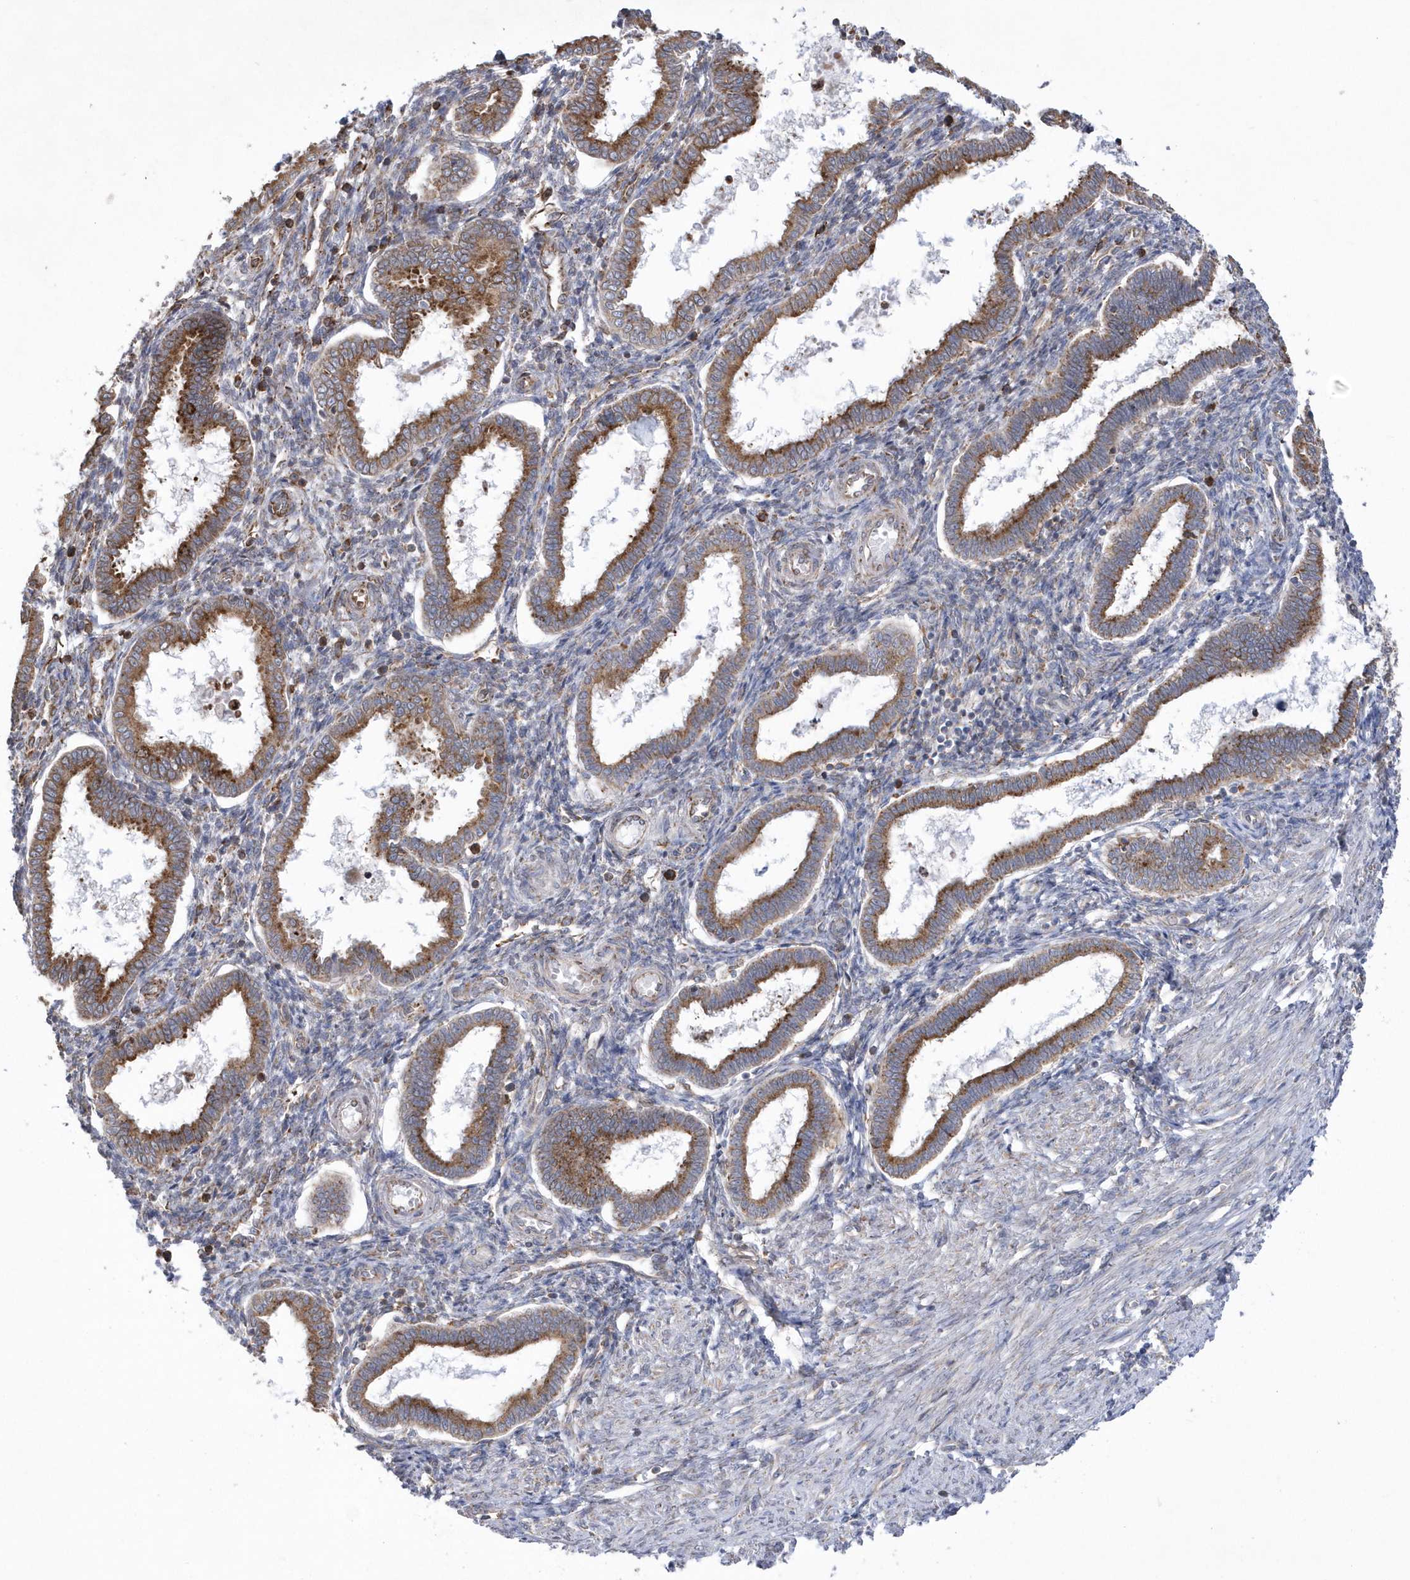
{"staining": {"intensity": "weak", "quantity": "<25%", "location": "cytoplasmic/membranous"}, "tissue": "endometrium", "cell_type": "Cells in endometrial stroma", "image_type": "normal", "snomed": [{"axis": "morphology", "description": "Normal tissue, NOS"}, {"axis": "topography", "description": "Endometrium"}], "caption": "DAB immunohistochemical staining of benign human endometrium shows no significant staining in cells in endometrial stroma.", "gene": "MED31", "patient": {"sex": "female", "age": 24}}